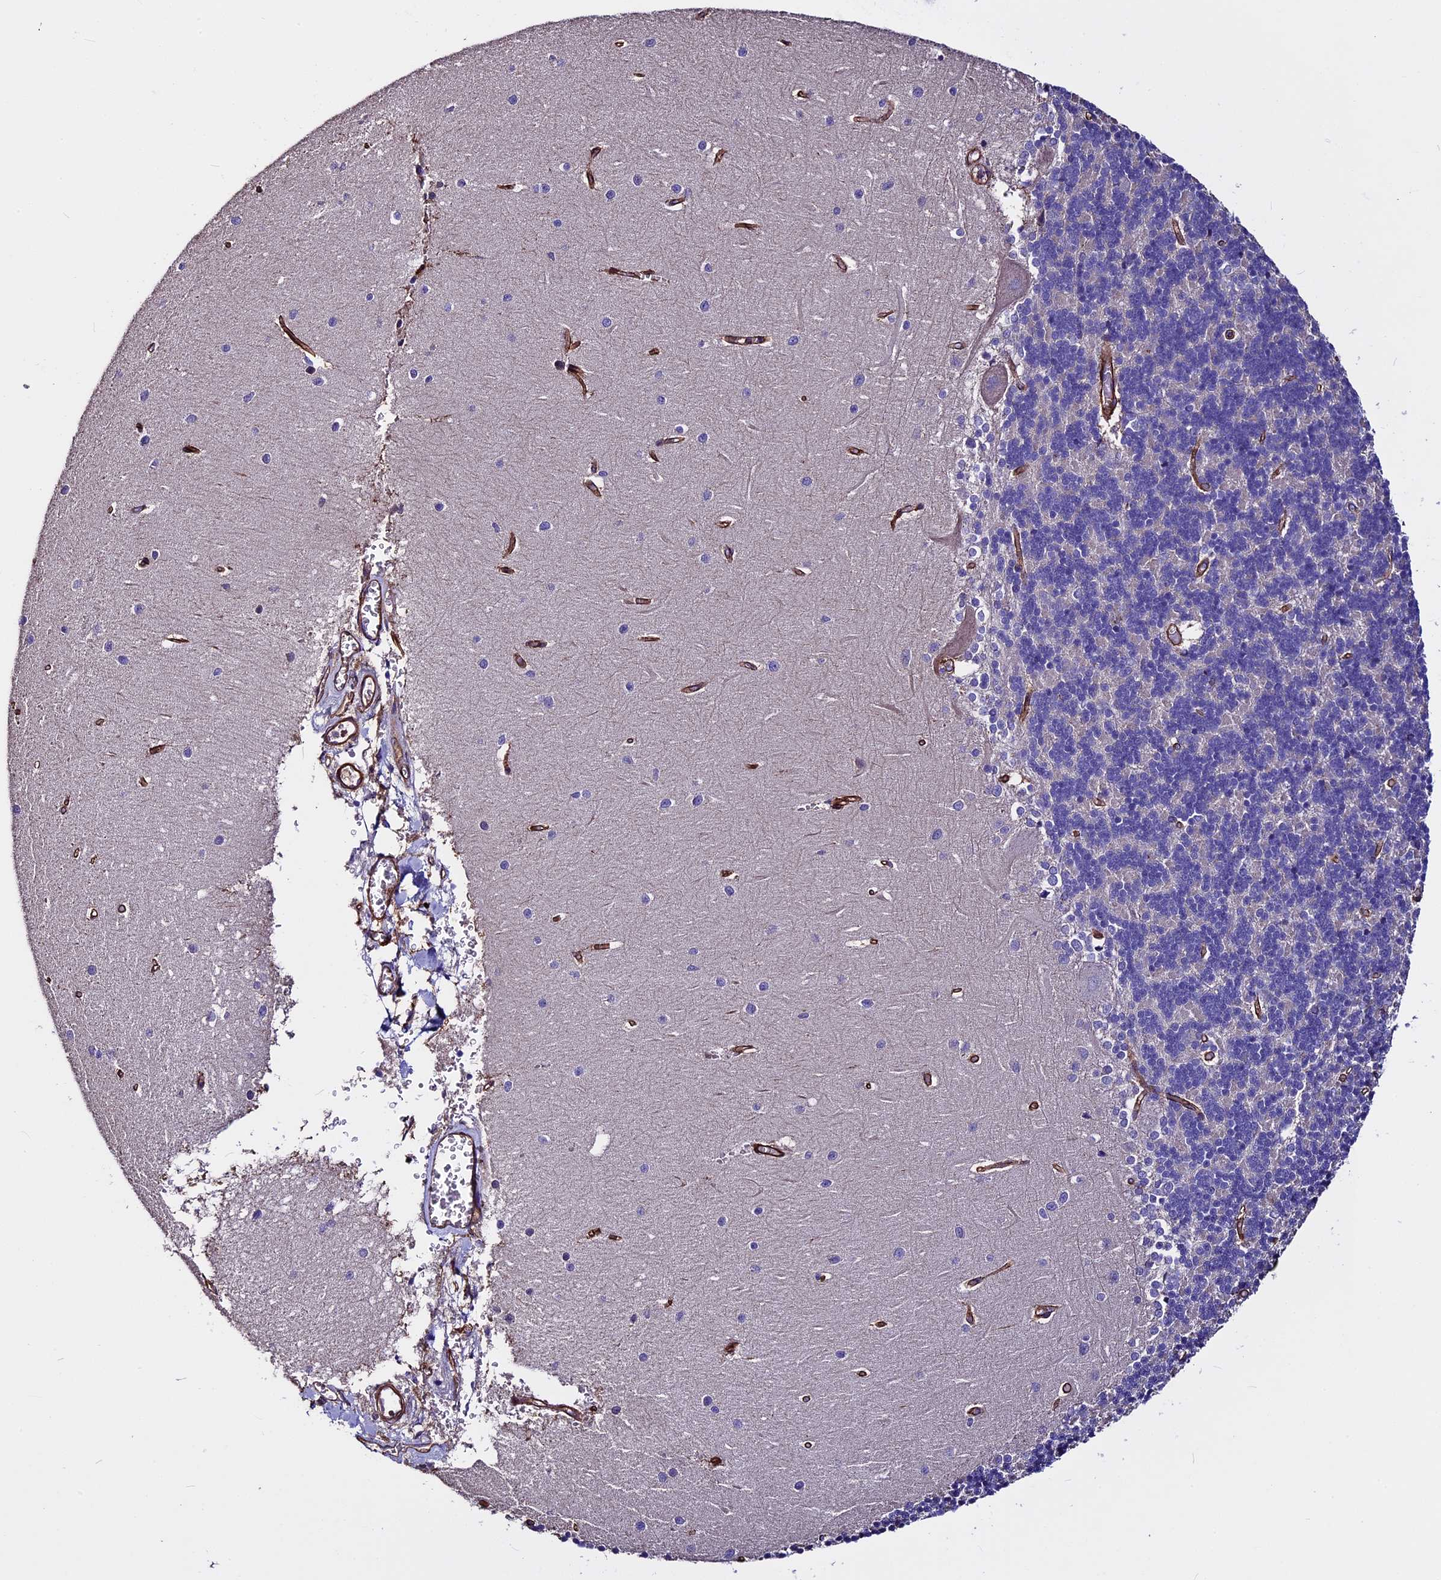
{"staining": {"intensity": "negative", "quantity": "none", "location": "none"}, "tissue": "cerebellum", "cell_type": "Cells in granular layer", "image_type": "normal", "snomed": [{"axis": "morphology", "description": "Normal tissue, NOS"}, {"axis": "topography", "description": "Cerebellum"}], "caption": "The micrograph exhibits no significant positivity in cells in granular layer of cerebellum.", "gene": "EVA1B", "patient": {"sex": "male", "age": 37}}